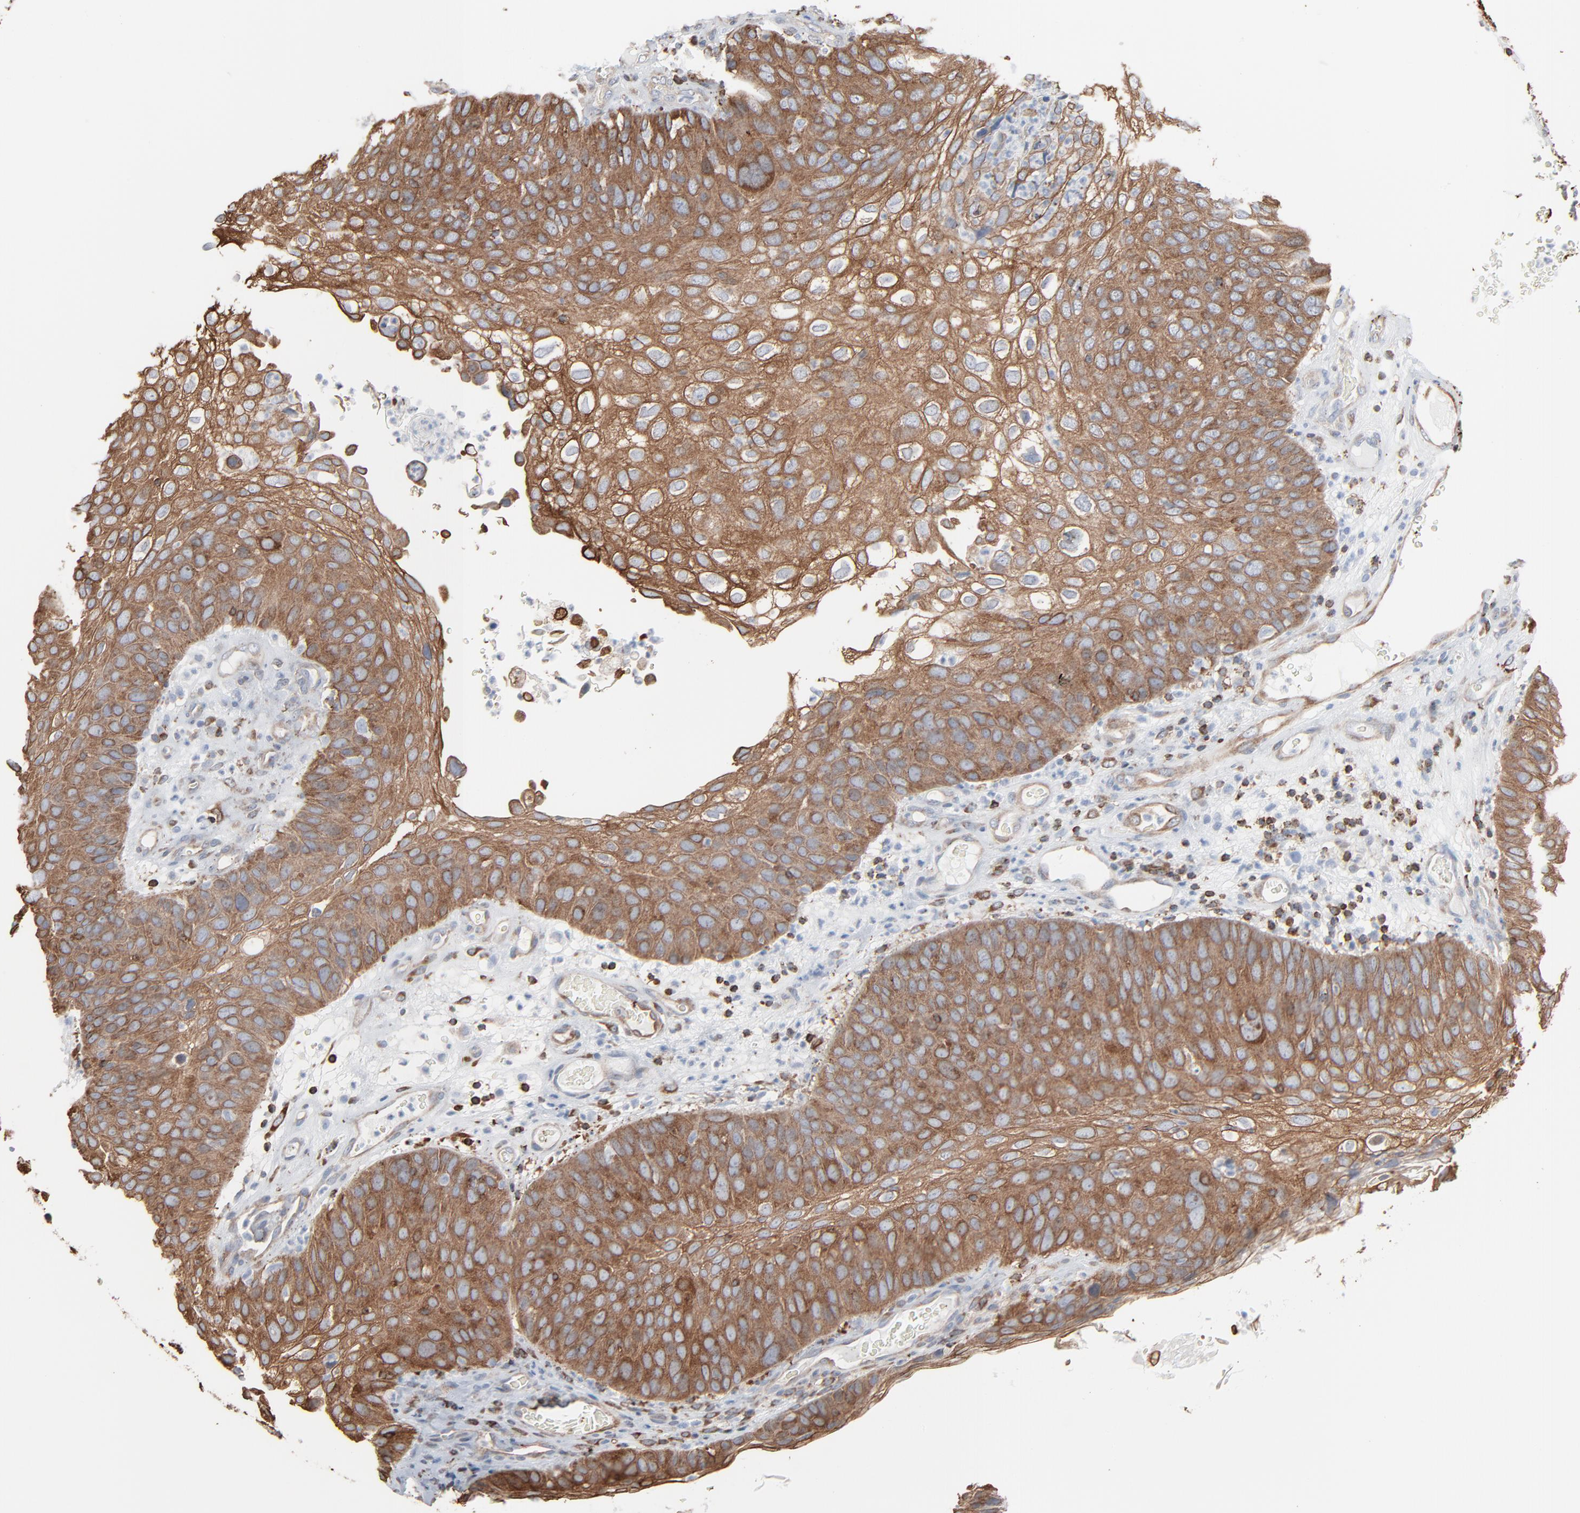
{"staining": {"intensity": "strong", "quantity": ">75%", "location": "cytoplasmic/membranous"}, "tissue": "skin cancer", "cell_type": "Tumor cells", "image_type": "cancer", "snomed": [{"axis": "morphology", "description": "Squamous cell carcinoma, NOS"}, {"axis": "topography", "description": "Skin"}], "caption": "Human skin squamous cell carcinoma stained for a protein (brown) shows strong cytoplasmic/membranous positive expression in approximately >75% of tumor cells.", "gene": "OPTN", "patient": {"sex": "male", "age": 87}}